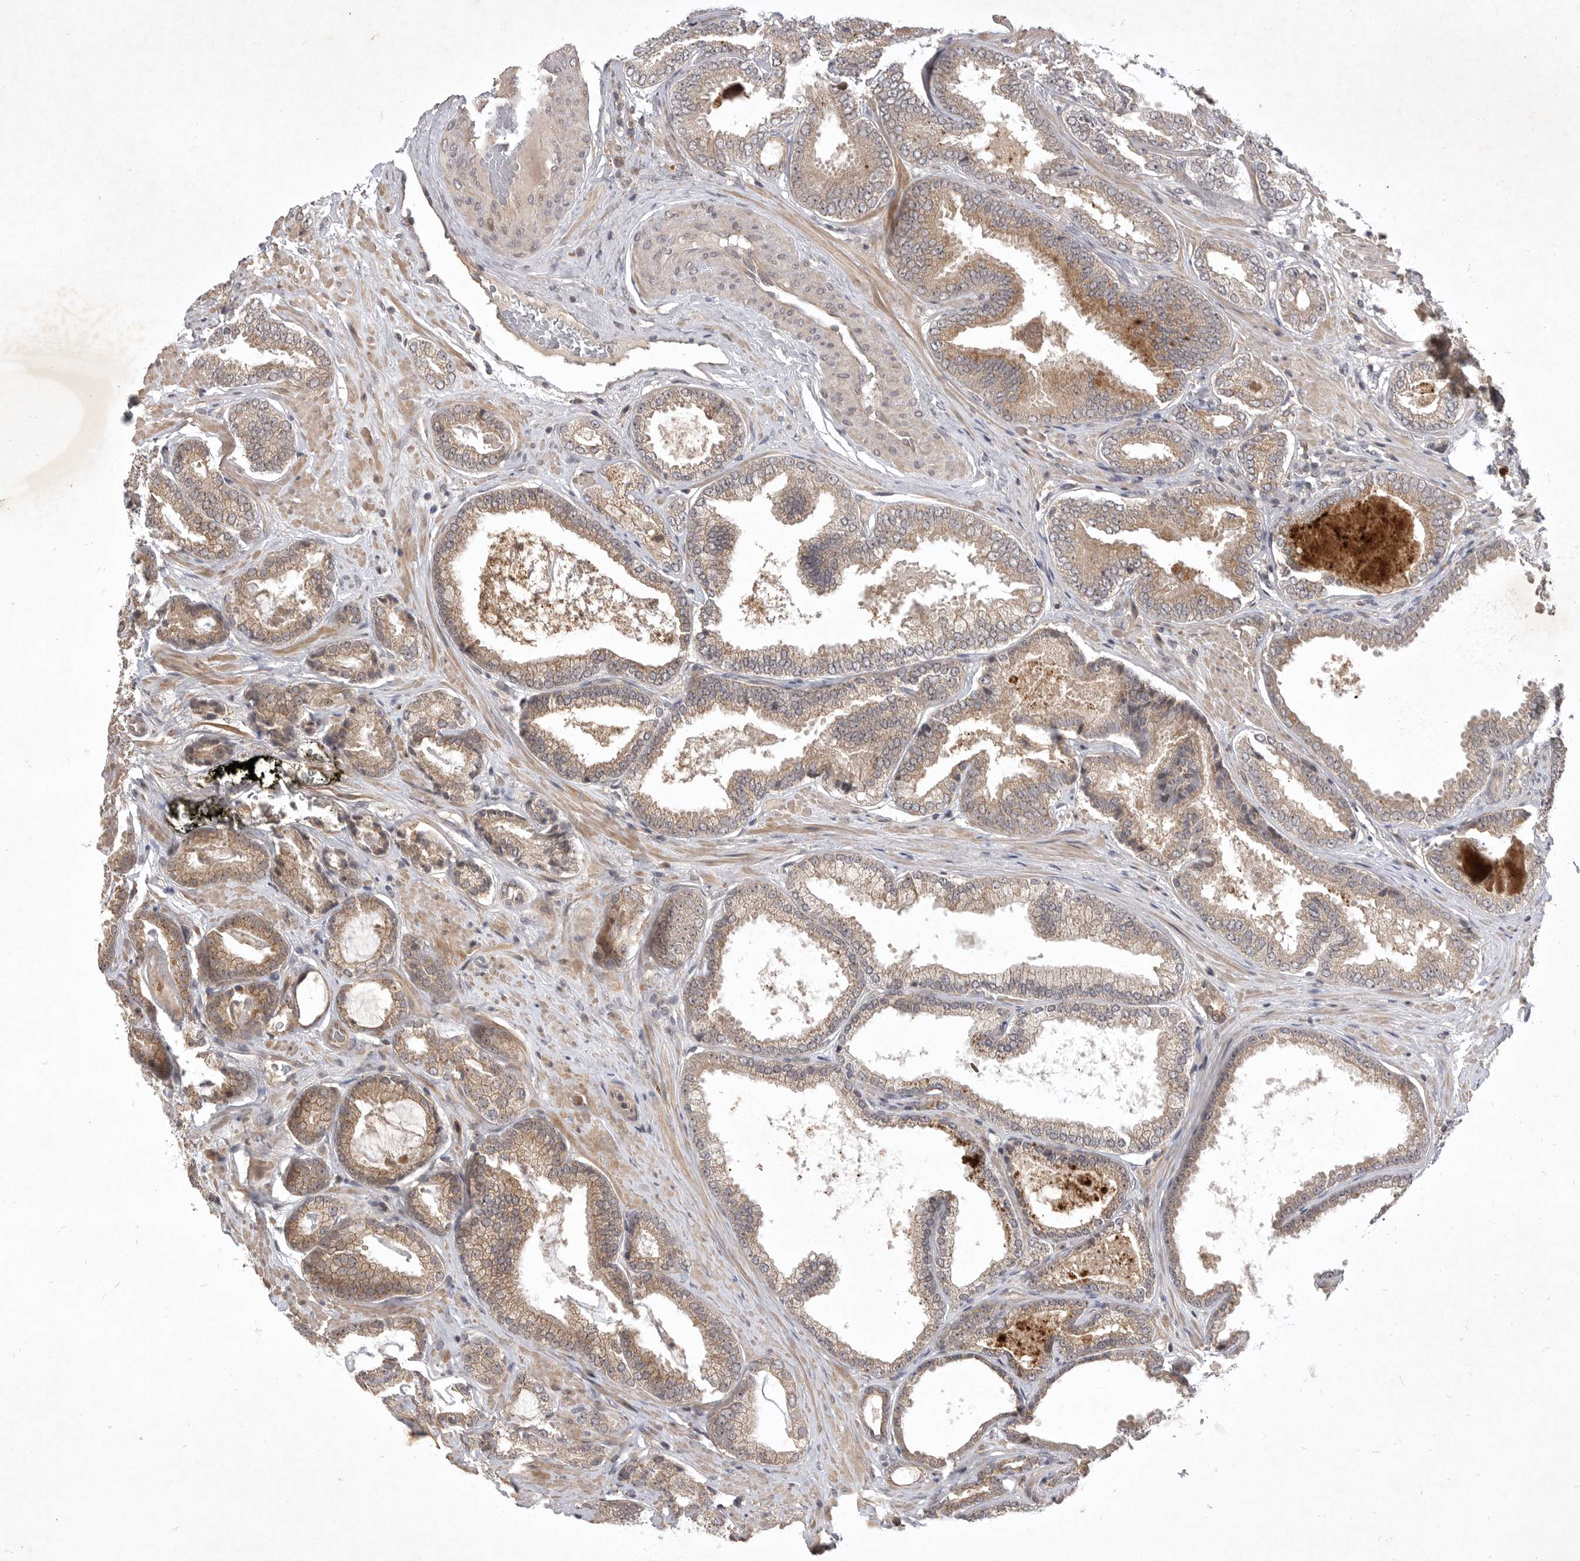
{"staining": {"intensity": "weak", "quantity": ">75%", "location": "cytoplasmic/membranous"}, "tissue": "prostate cancer", "cell_type": "Tumor cells", "image_type": "cancer", "snomed": [{"axis": "morphology", "description": "Adenocarcinoma, Low grade"}, {"axis": "topography", "description": "Prostate"}], "caption": "IHC (DAB (3,3'-diaminobenzidine)) staining of human prostate cancer (low-grade adenocarcinoma) displays weak cytoplasmic/membranous protein expression in approximately >75% of tumor cells.", "gene": "UBE3D", "patient": {"sex": "male", "age": 71}}